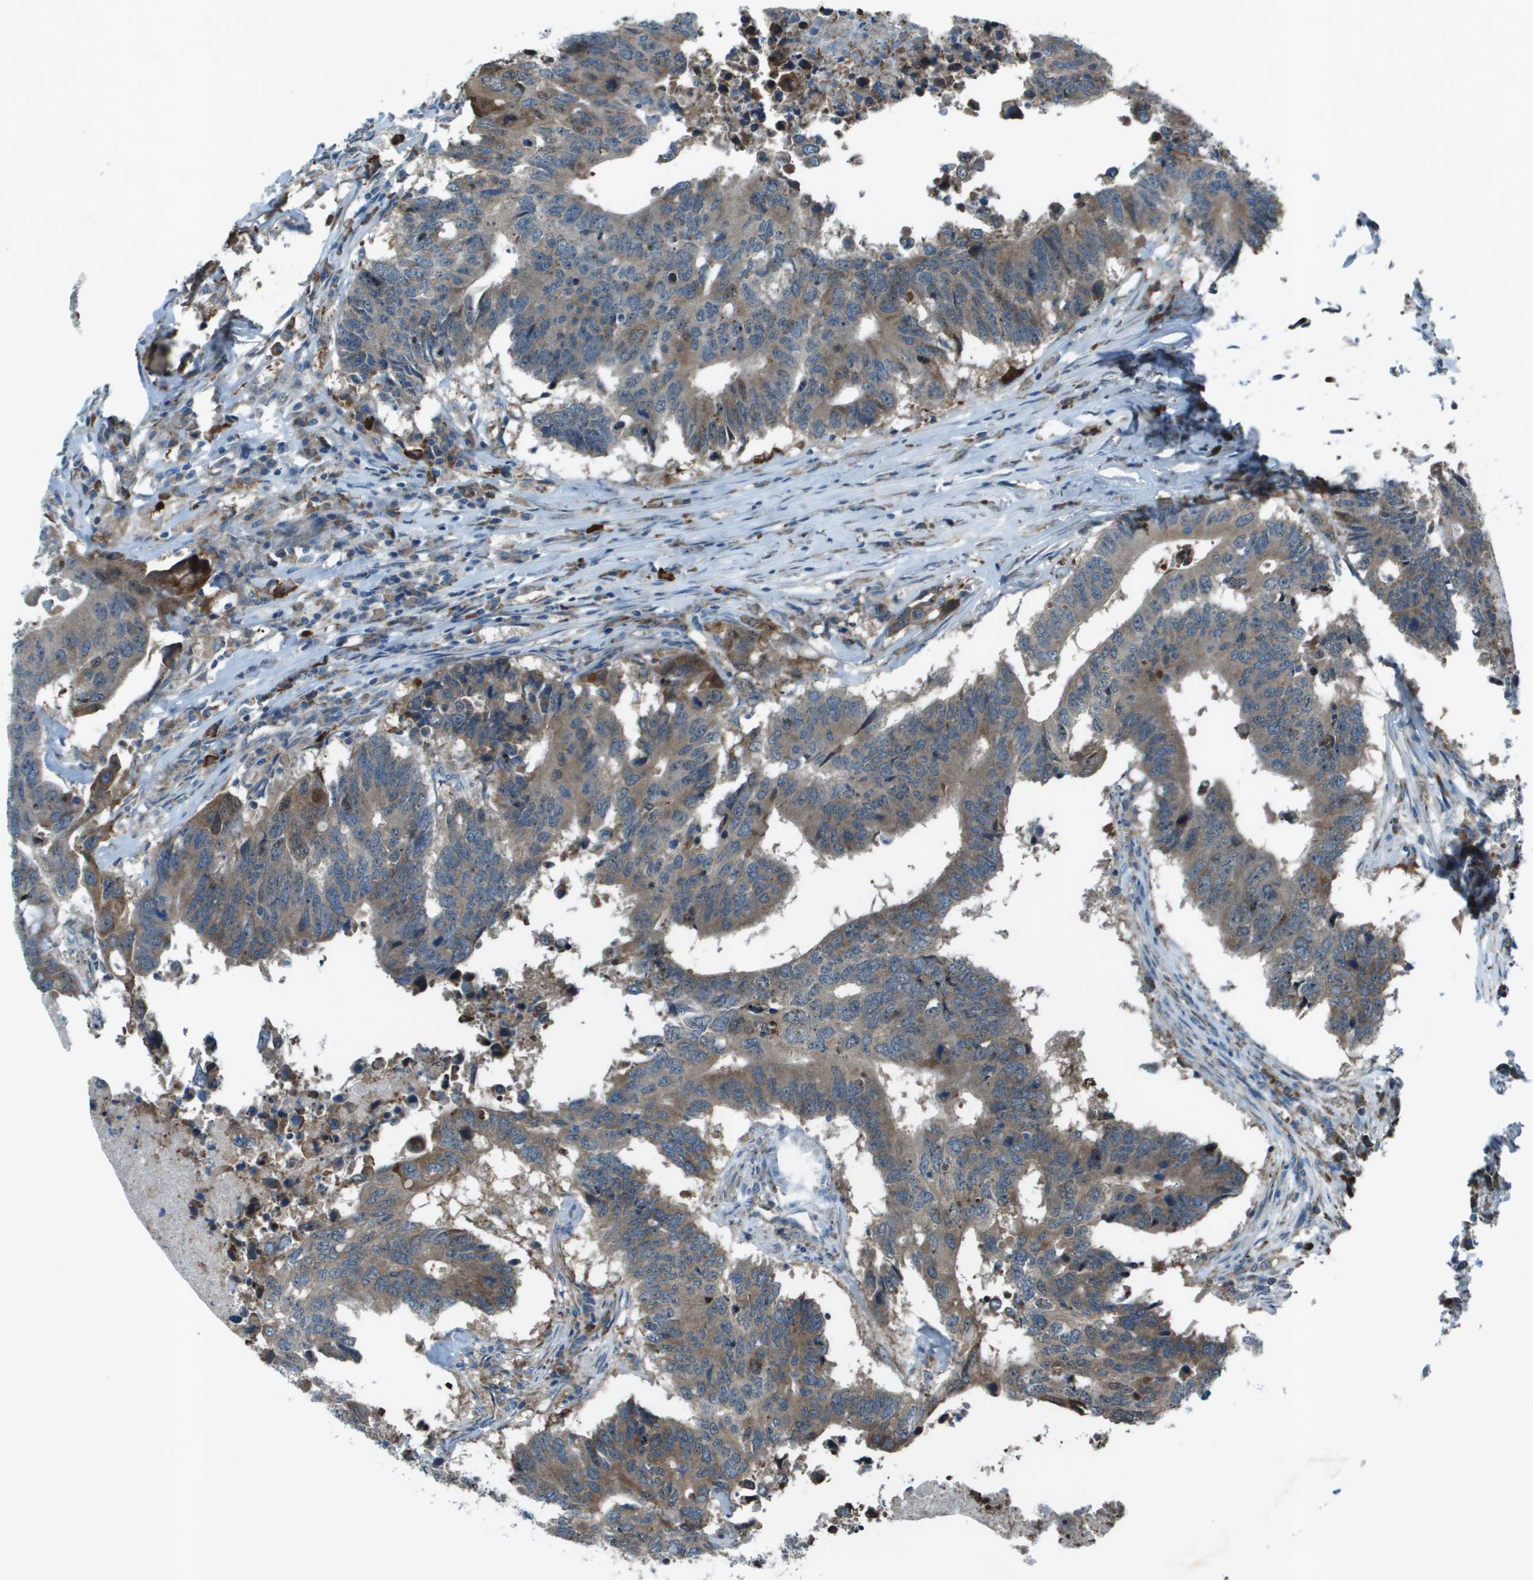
{"staining": {"intensity": "moderate", "quantity": ">75%", "location": "cytoplasmic/membranous"}, "tissue": "colorectal cancer", "cell_type": "Tumor cells", "image_type": "cancer", "snomed": [{"axis": "morphology", "description": "Adenocarcinoma, NOS"}, {"axis": "topography", "description": "Colon"}], "caption": "Colorectal adenocarcinoma stained with a brown dye reveals moderate cytoplasmic/membranous positive expression in about >75% of tumor cells.", "gene": "UTS2", "patient": {"sex": "male", "age": 71}}